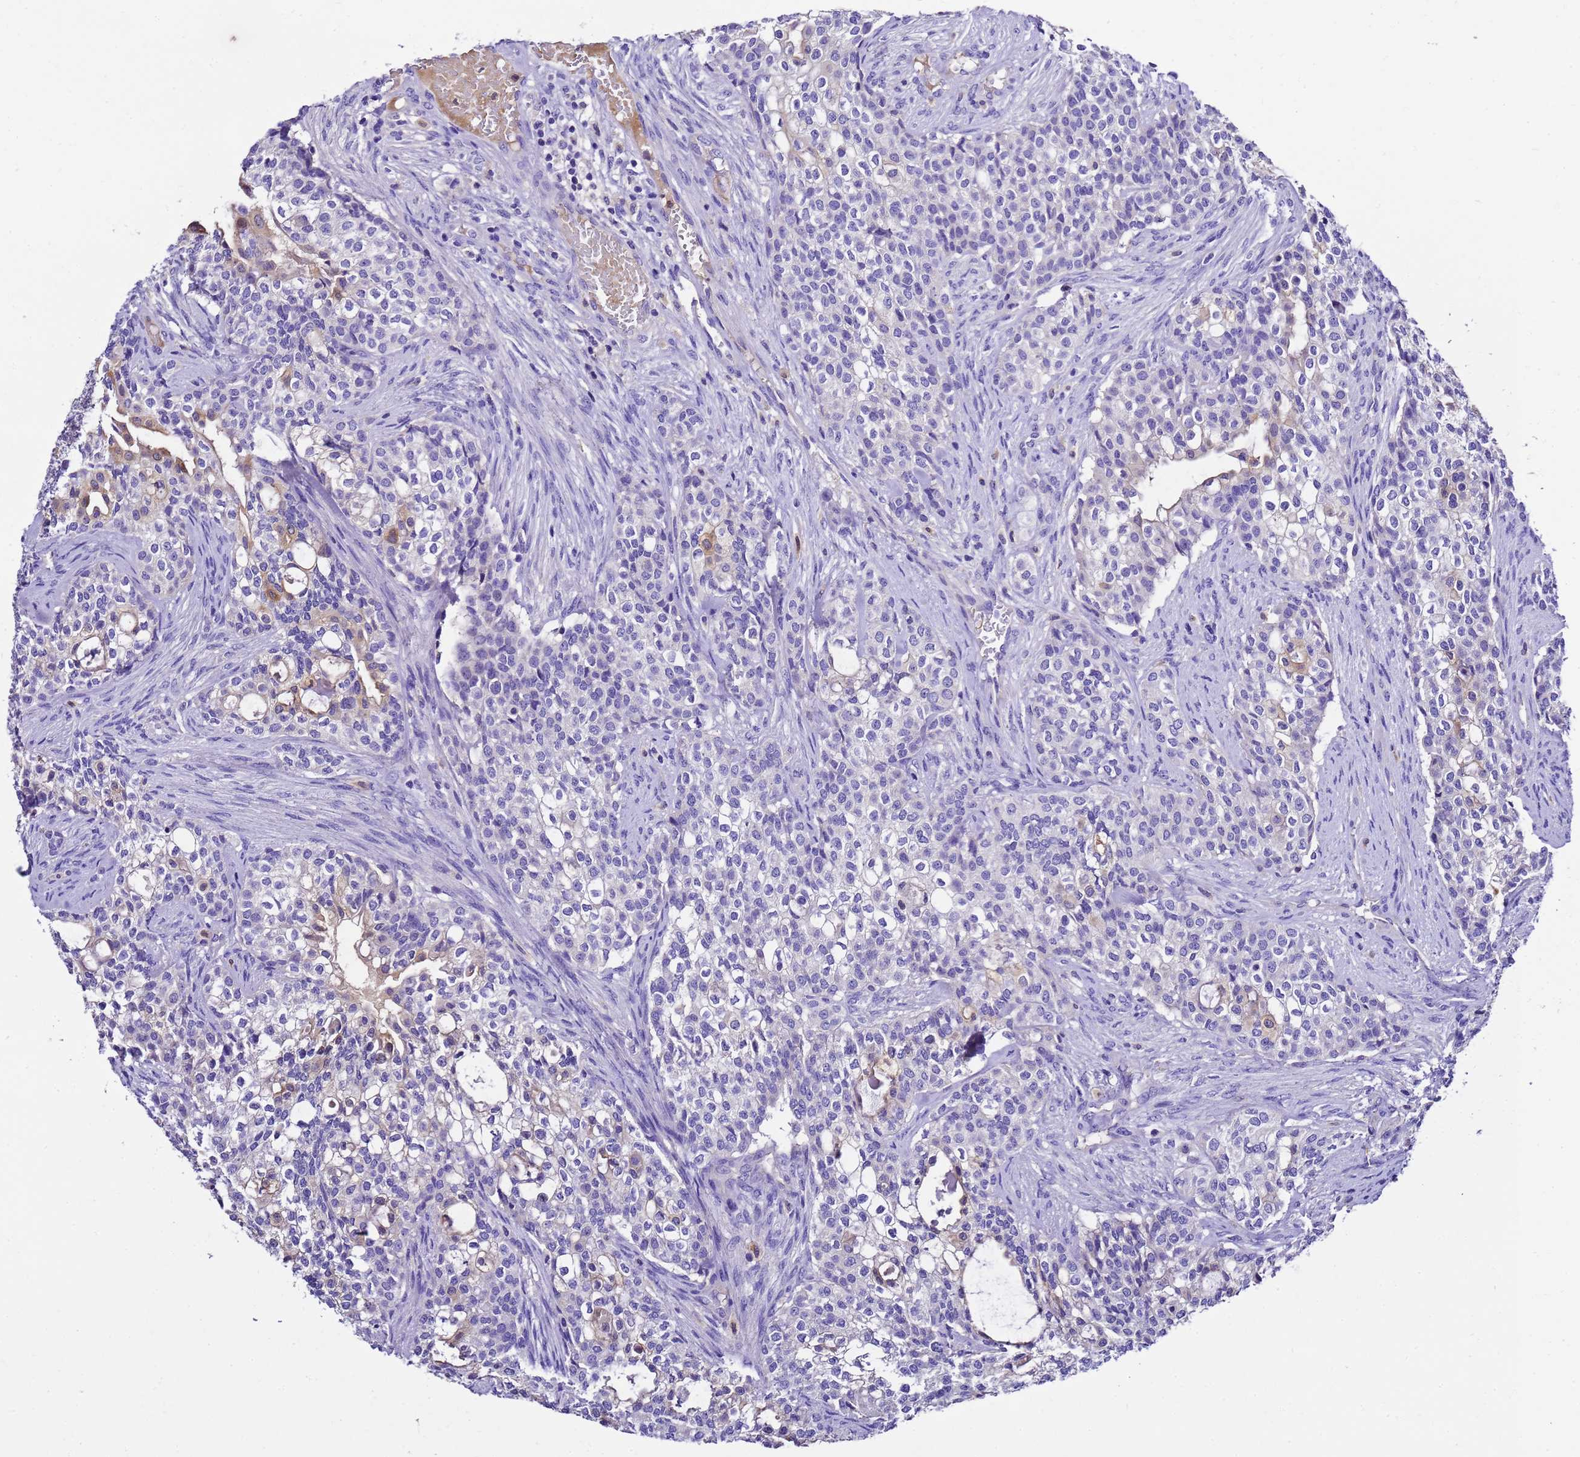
{"staining": {"intensity": "negative", "quantity": "none", "location": "none"}, "tissue": "head and neck cancer", "cell_type": "Tumor cells", "image_type": "cancer", "snomed": [{"axis": "morphology", "description": "Adenocarcinoma, NOS"}, {"axis": "topography", "description": "Head-Neck"}], "caption": "Adenocarcinoma (head and neck) was stained to show a protein in brown. There is no significant positivity in tumor cells.", "gene": "UGT2A1", "patient": {"sex": "male", "age": 81}}